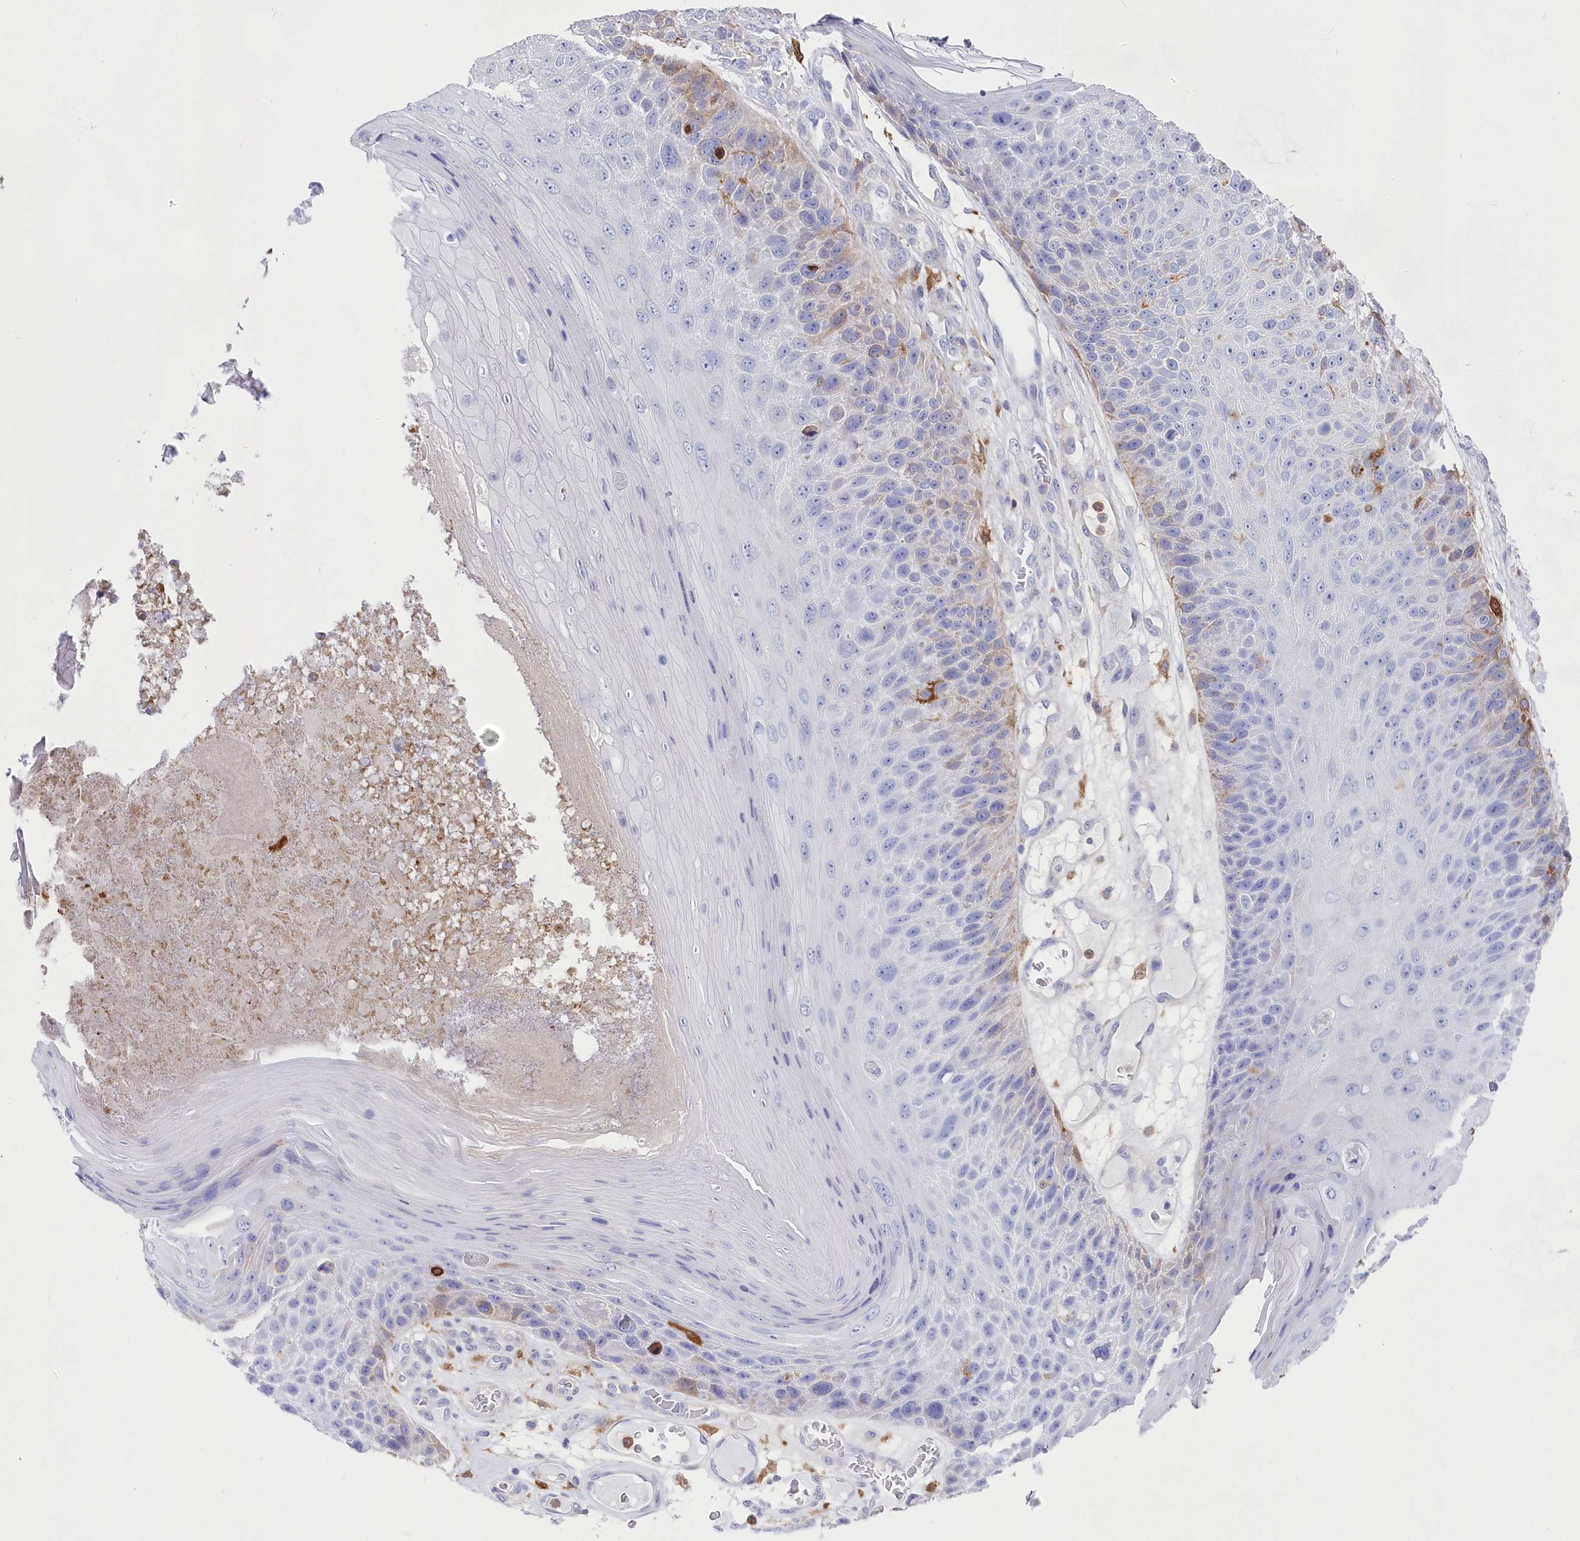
{"staining": {"intensity": "moderate", "quantity": "<25%", "location": "cytoplasmic/membranous"}, "tissue": "skin cancer", "cell_type": "Tumor cells", "image_type": "cancer", "snomed": [{"axis": "morphology", "description": "Squamous cell carcinoma, NOS"}, {"axis": "topography", "description": "Skin"}], "caption": "Tumor cells demonstrate low levels of moderate cytoplasmic/membranous expression in about <25% of cells in squamous cell carcinoma (skin). (brown staining indicates protein expression, while blue staining denotes nuclei).", "gene": "DNAJC19", "patient": {"sex": "female", "age": 88}}